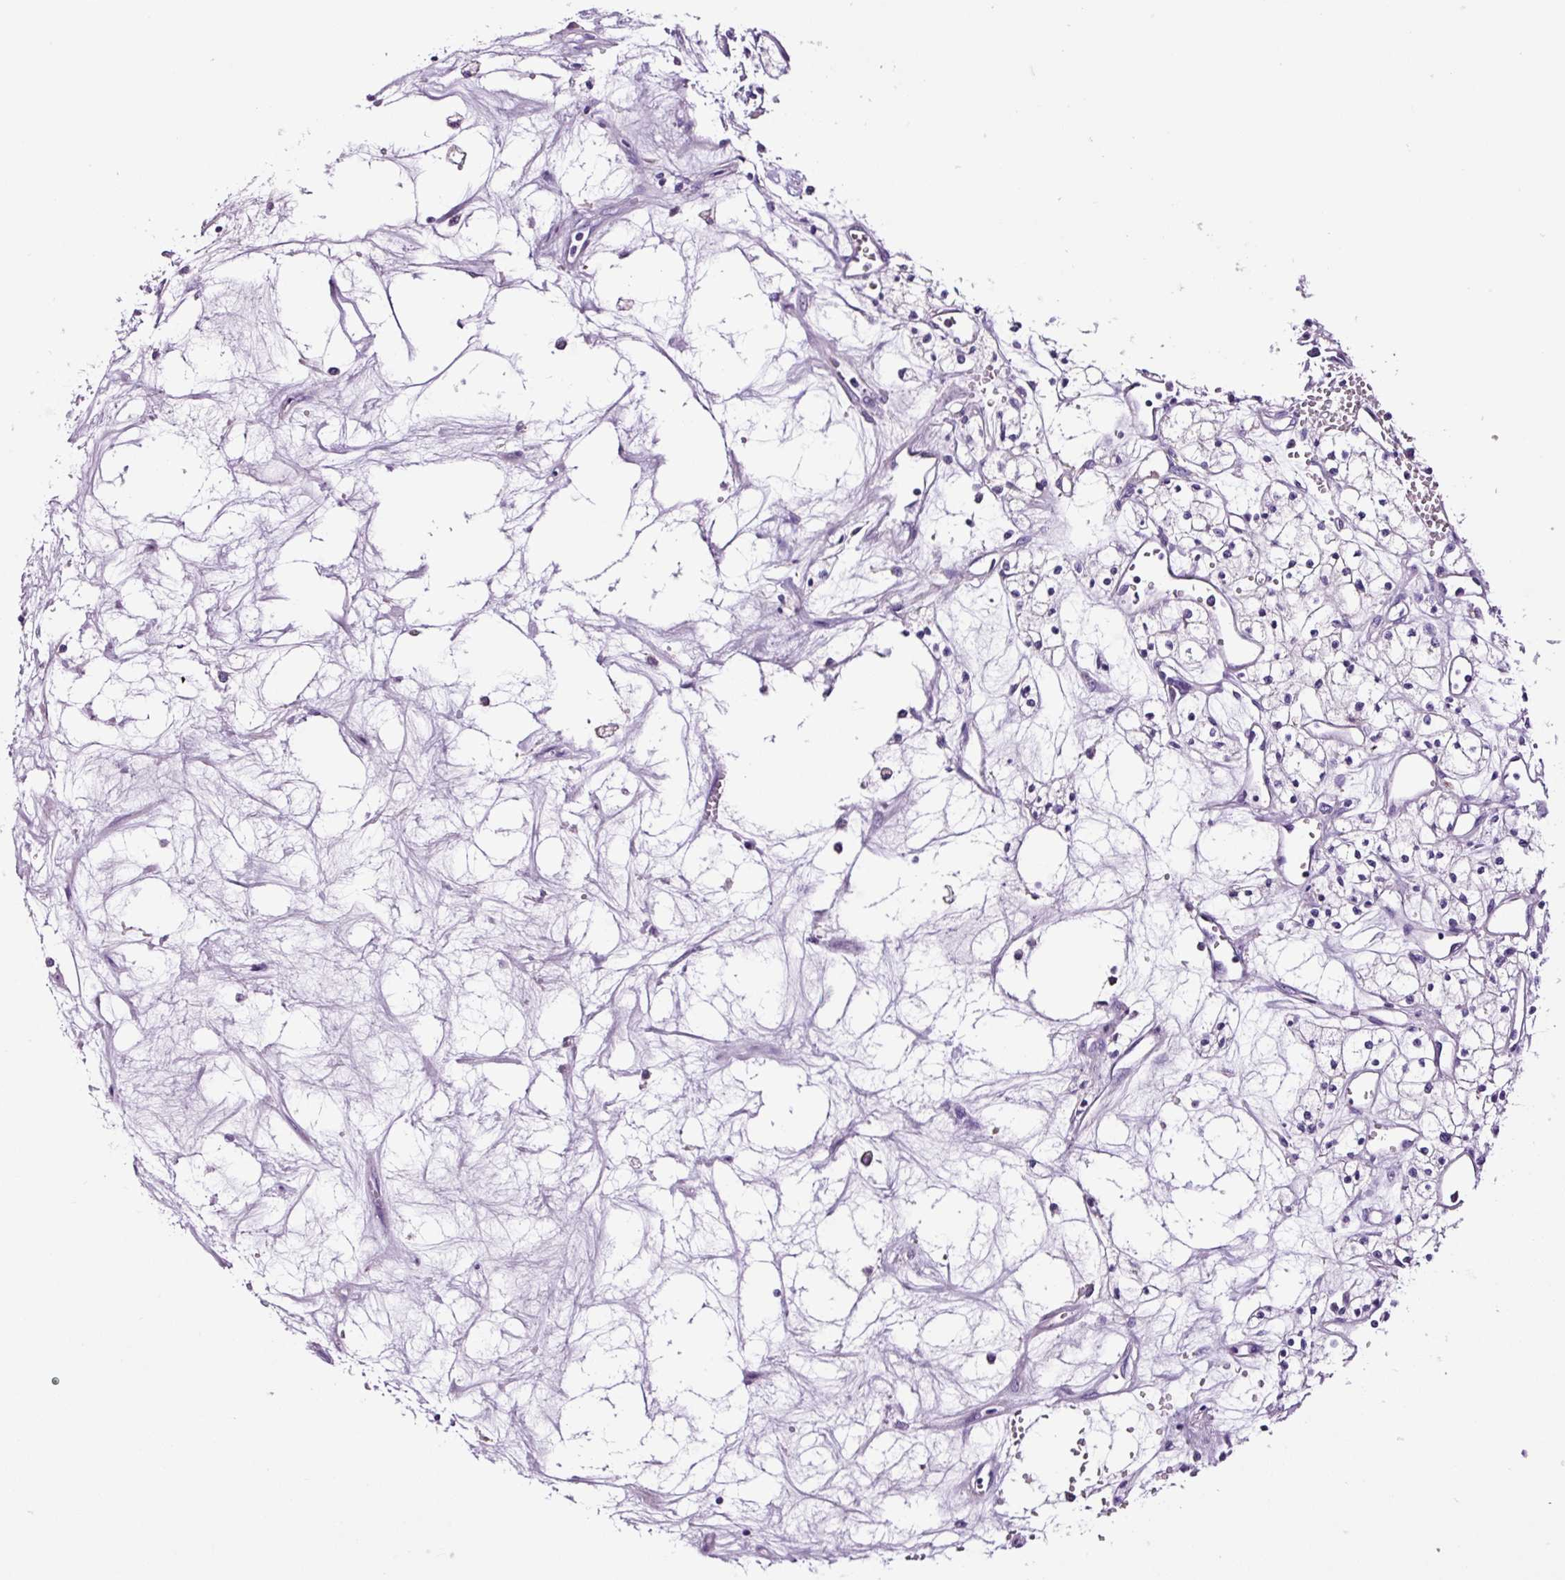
{"staining": {"intensity": "negative", "quantity": "none", "location": "none"}, "tissue": "renal cancer", "cell_type": "Tumor cells", "image_type": "cancer", "snomed": [{"axis": "morphology", "description": "Adenocarcinoma, NOS"}, {"axis": "topography", "description": "Kidney"}], "caption": "This micrograph is of renal adenocarcinoma stained with IHC to label a protein in brown with the nuclei are counter-stained blue. There is no positivity in tumor cells. The staining was performed using DAB (3,3'-diaminobenzidine) to visualize the protein expression in brown, while the nuclei were stained in blue with hematoxylin (Magnification: 20x).", "gene": "FBXL7", "patient": {"sex": "male", "age": 59}}